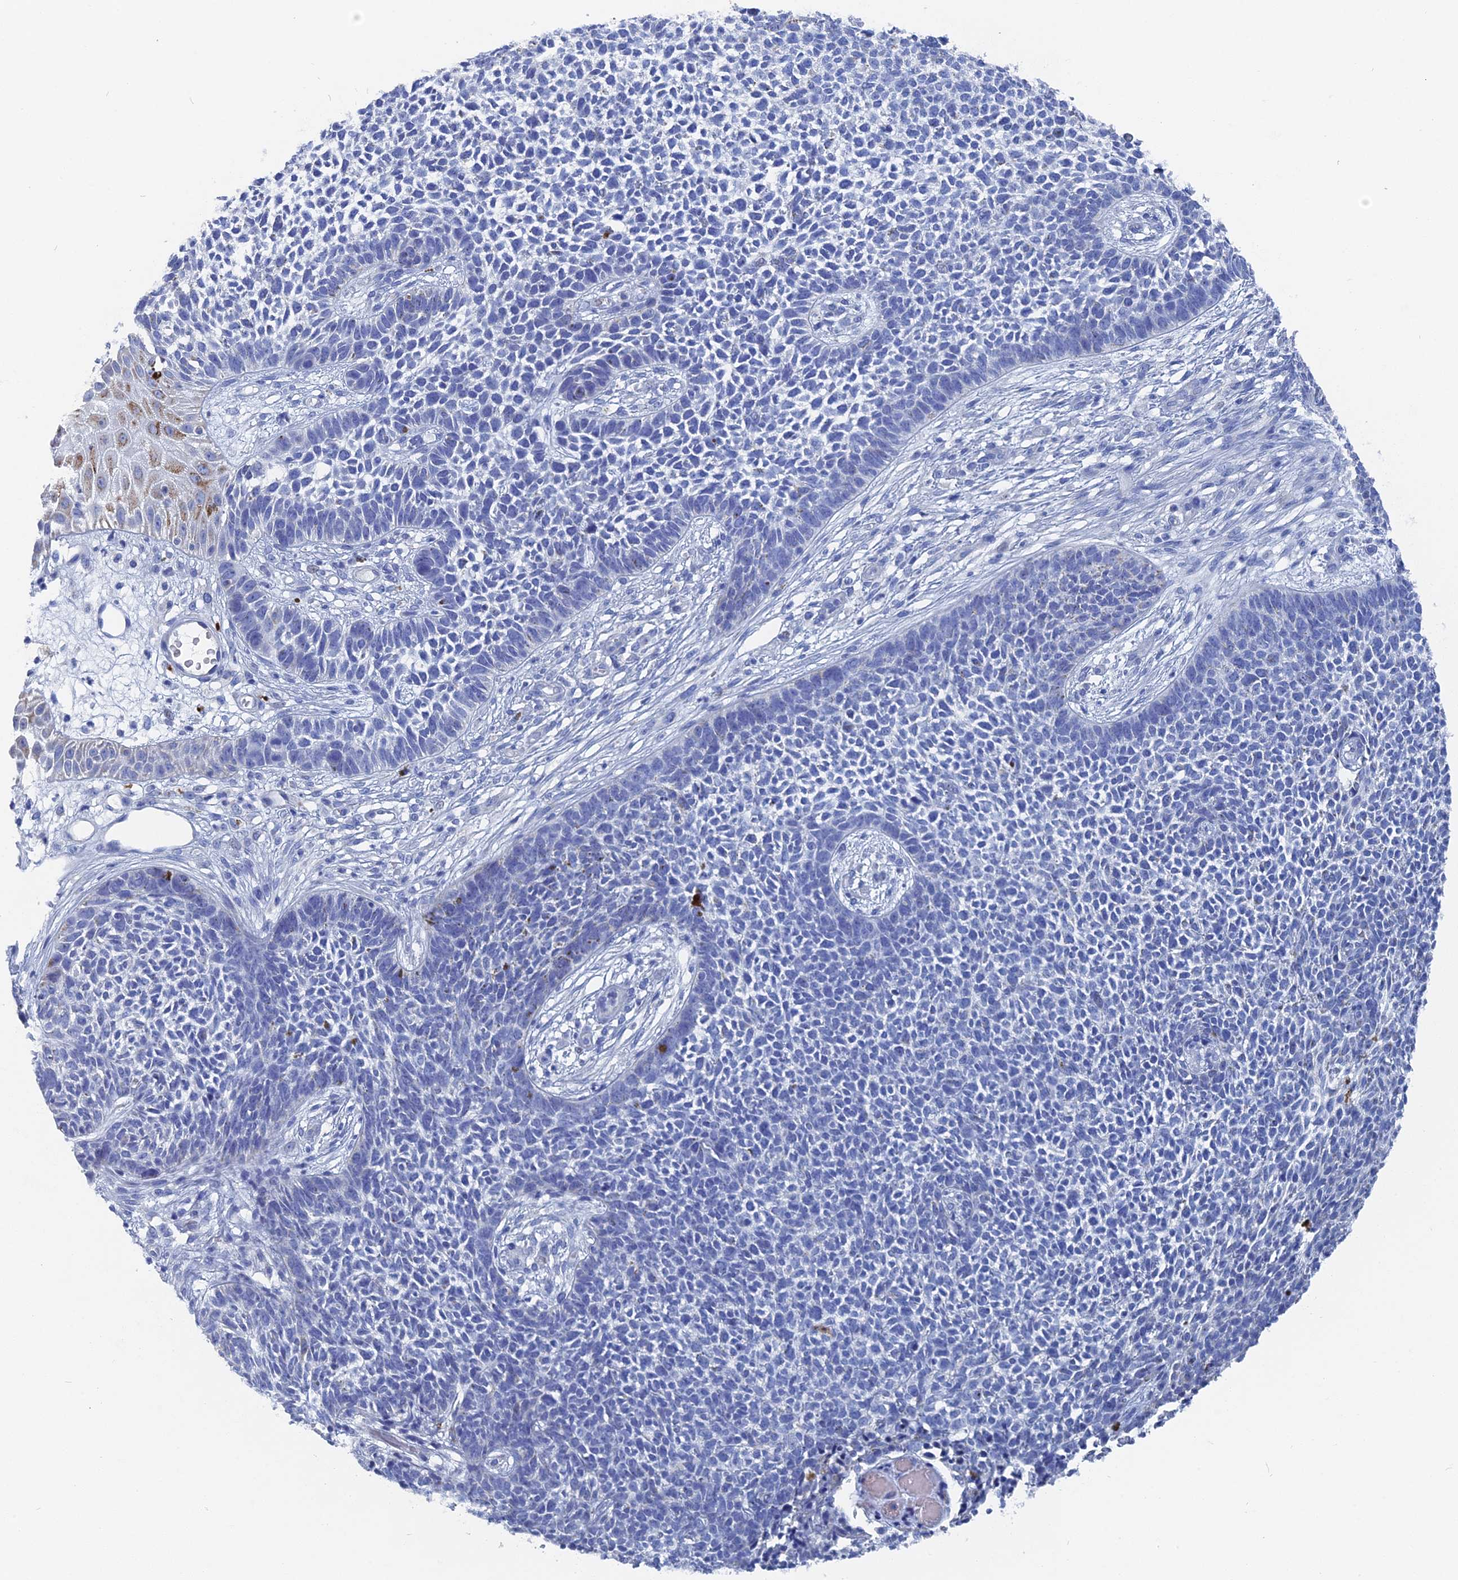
{"staining": {"intensity": "negative", "quantity": "none", "location": "none"}, "tissue": "skin cancer", "cell_type": "Tumor cells", "image_type": "cancer", "snomed": [{"axis": "morphology", "description": "Basal cell carcinoma"}, {"axis": "topography", "description": "Skin"}], "caption": "Immunohistochemistry histopathology image of skin cancer (basal cell carcinoma) stained for a protein (brown), which exhibits no expression in tumor cells.", "gene": "HIGD1A", "patient": {"sex": "female", "age": 84}}